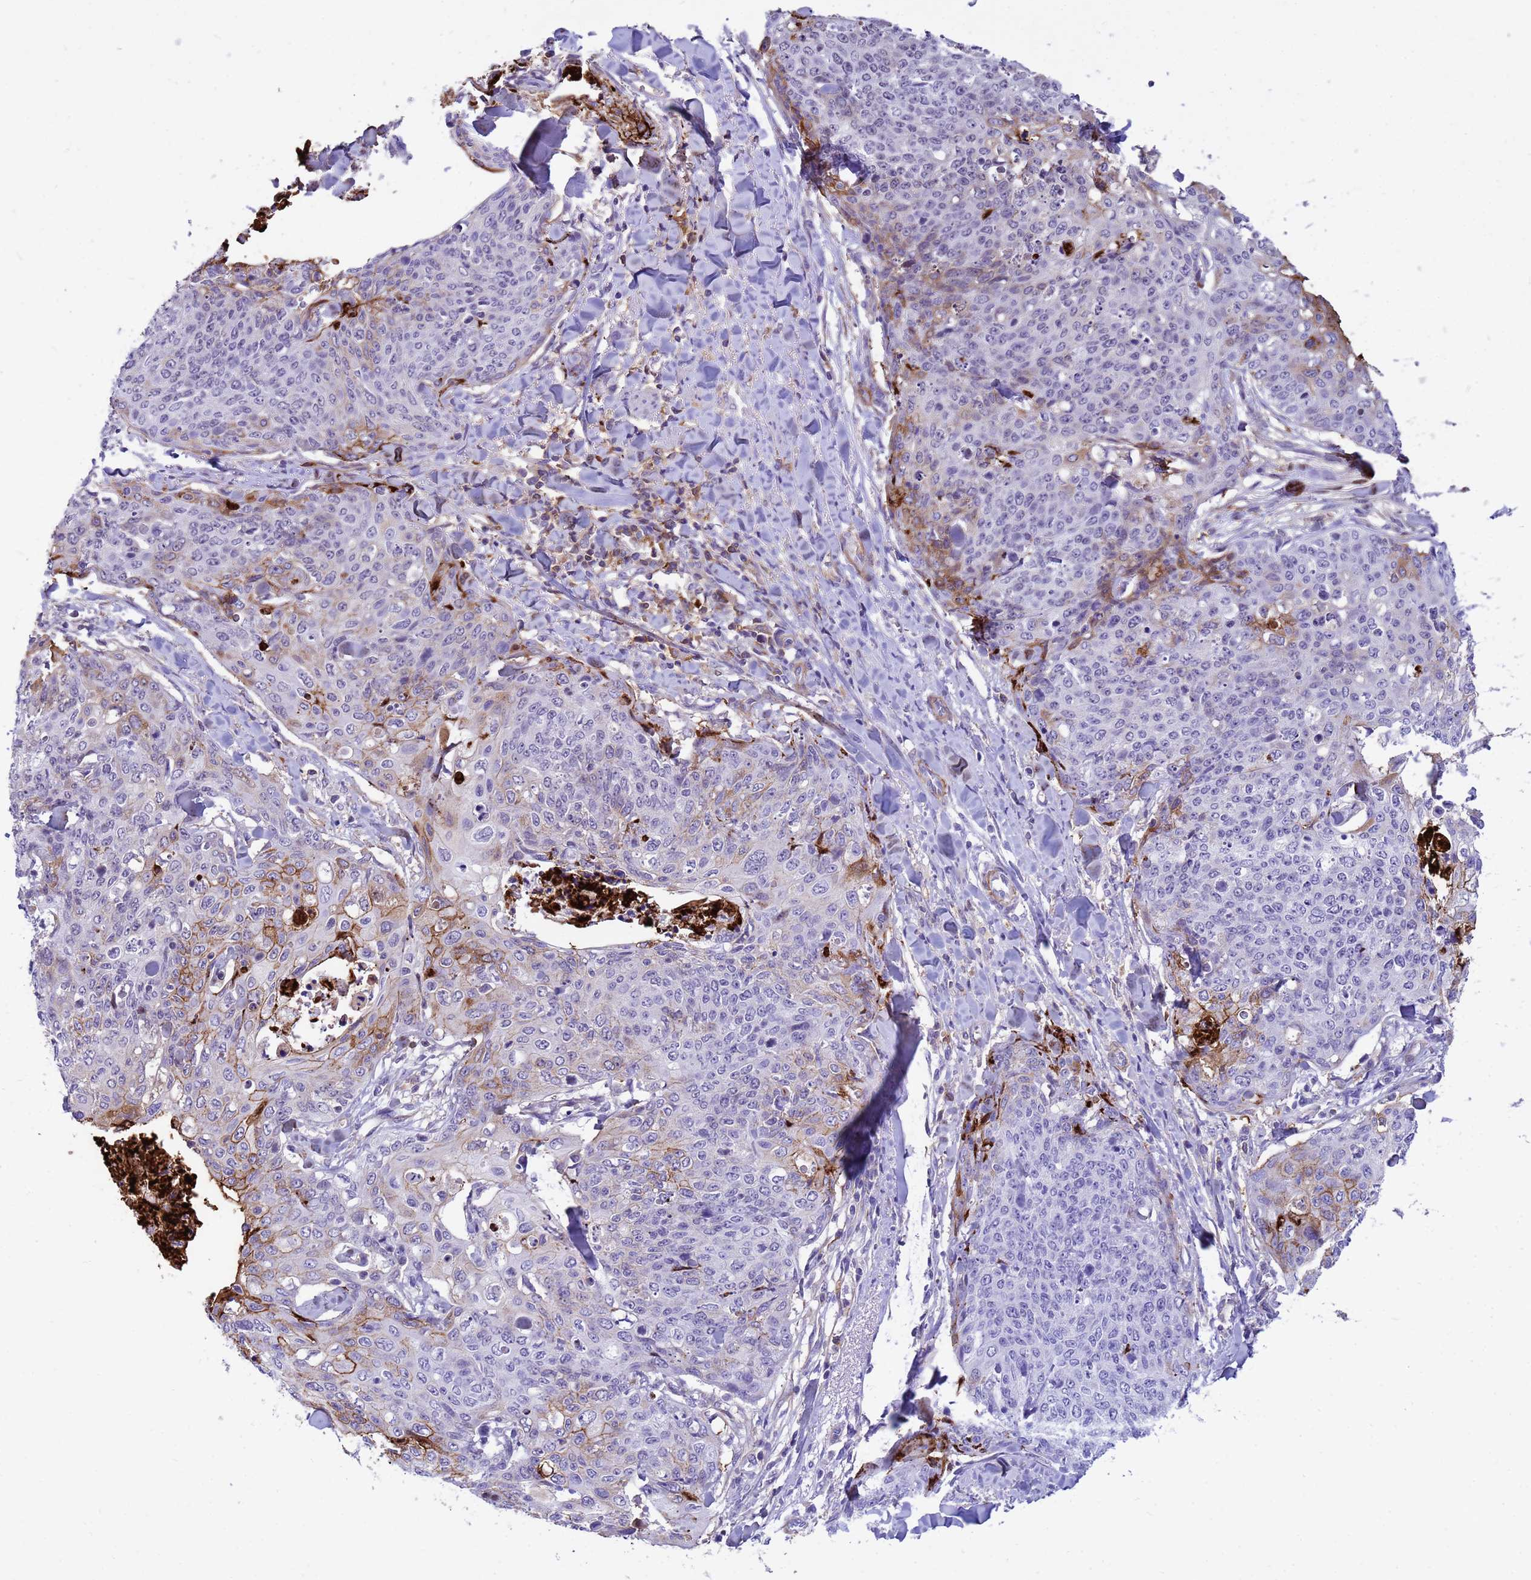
{"staining": {"intensity": "strong", "quantity": "<25%", "location": "cytoplasmic/membranous"}, "tissue": "skin cancer", "cell_type": "Tumor cells", "image_type": "cancer", "snomed": [{"axis": "morphology", "description": "Squamous cell carcinoma, NOS"}, {"axis": "topography", "description": "Skin"}, {"axis": "topography", "description": "Vulva"}], "caption": "Immunohistochemistry staining of squamous cell carcinoma (skin), which shows medium levels of strong cytoplasmic/membranous expression in approximately <25% of tumor cells indicating strong cytoplasmic/membranous protein positivity. The staining was performed using DAB (3,3'-diaminobenzidine) (brown) for protein detection and nuclei were counterstained in hematoxylin (blue).", "gene": "ORM1", "patient": {"sex": "female", "age": 85}}